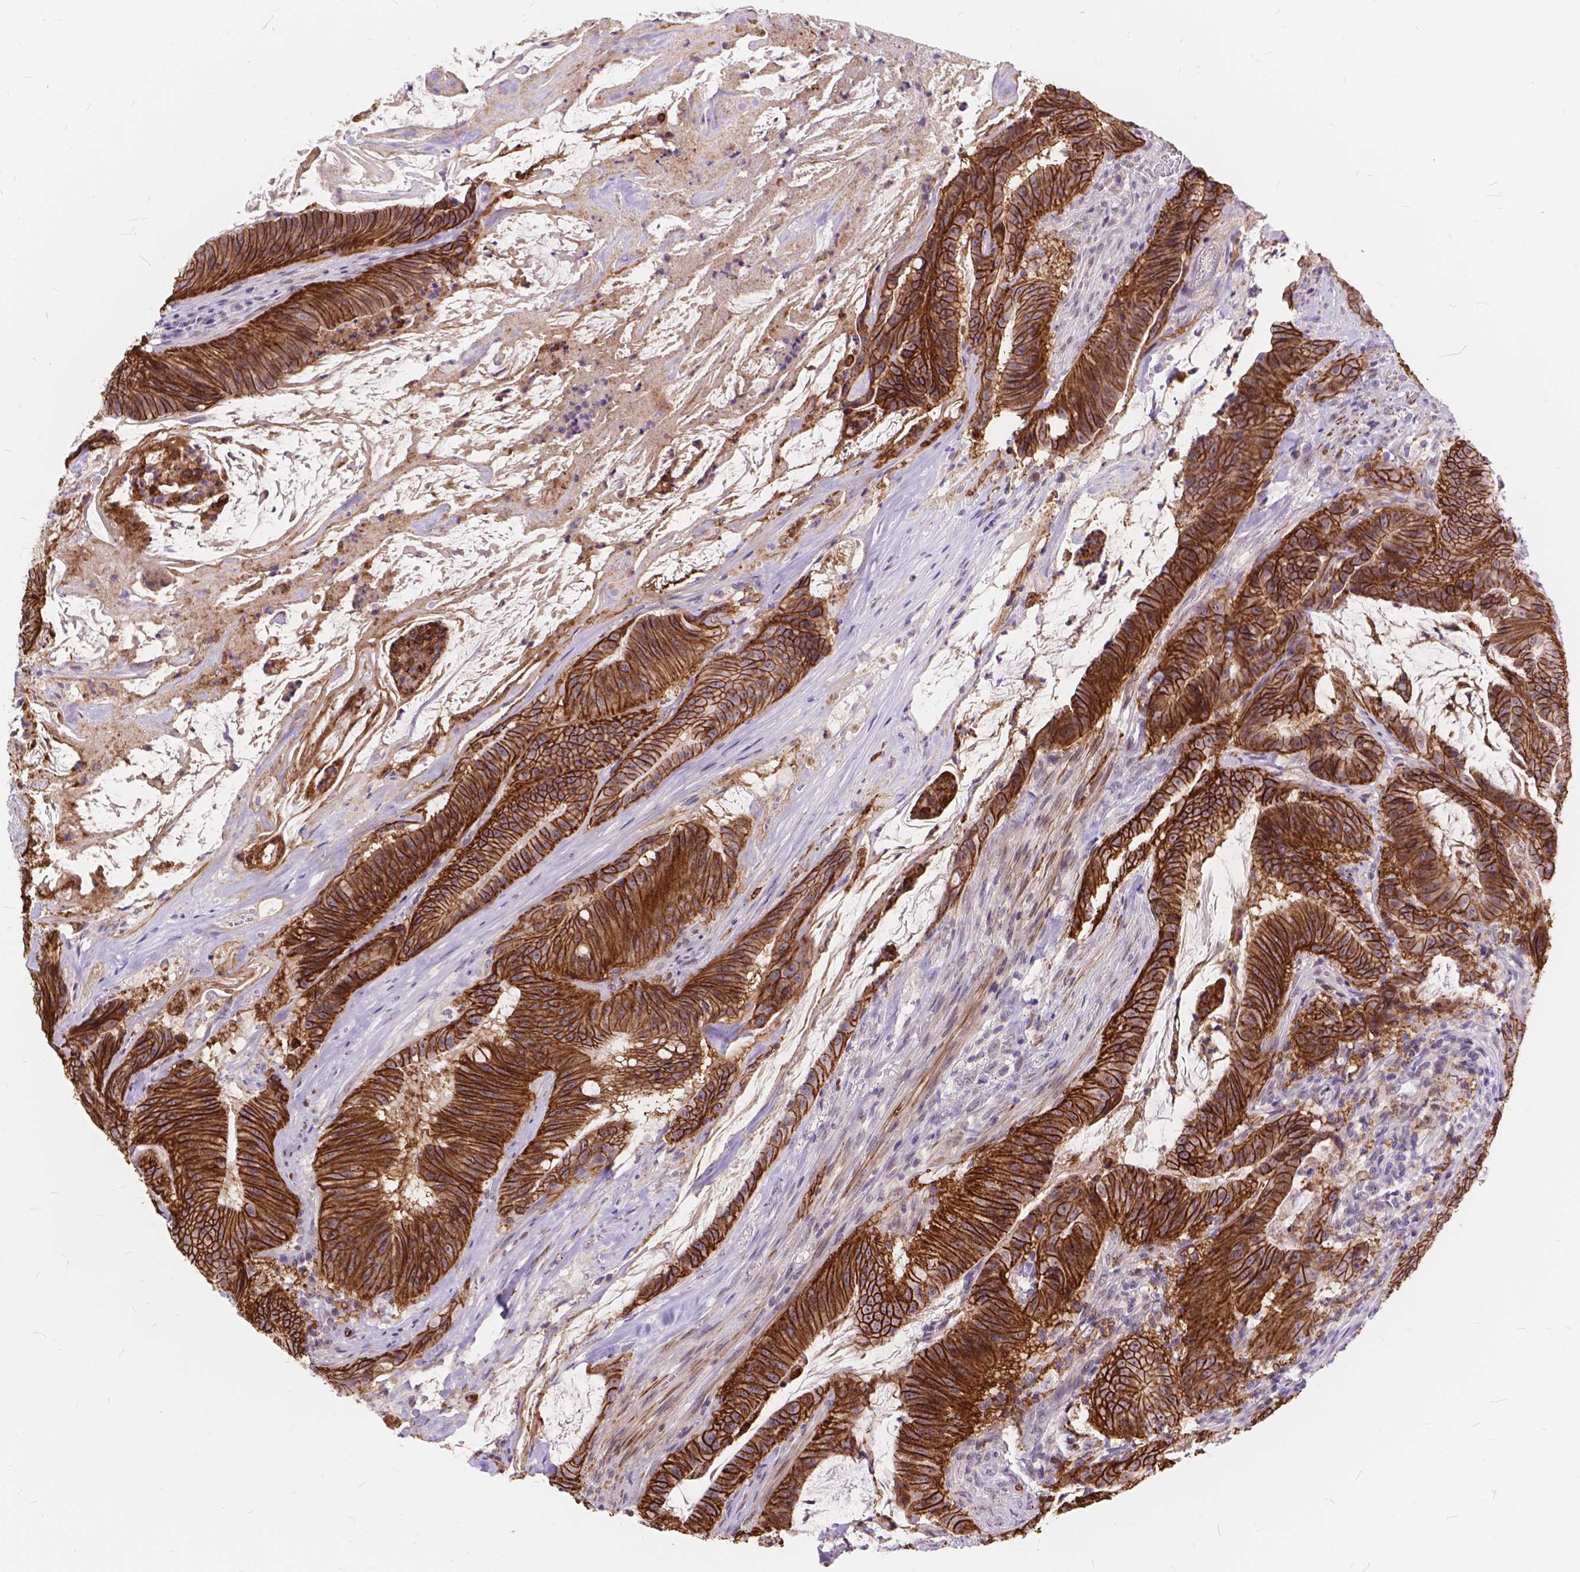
{"staining": {"intensity": "strong", "quantity": ">75%", "location": "cytoplasmic/membranous"}, "tissue": "colorectal cancer", "cell_type": "Tumor cells", "image_type": "cancer", "snomed": [{"axis": "morphology", "description": "Adenocarcinoma, NOS"}, {"axis": "topography", "description": "Colon"}], "caption": "DAB immunohistochemical staining of human colorectal cancer (adenocarcinoma) reveals strong cytoplasmic/membranous protein staining in approximately >75% of tumor cells.", "gene": "MAN2C1", "patient": {"sex": "male", "age": 33}}